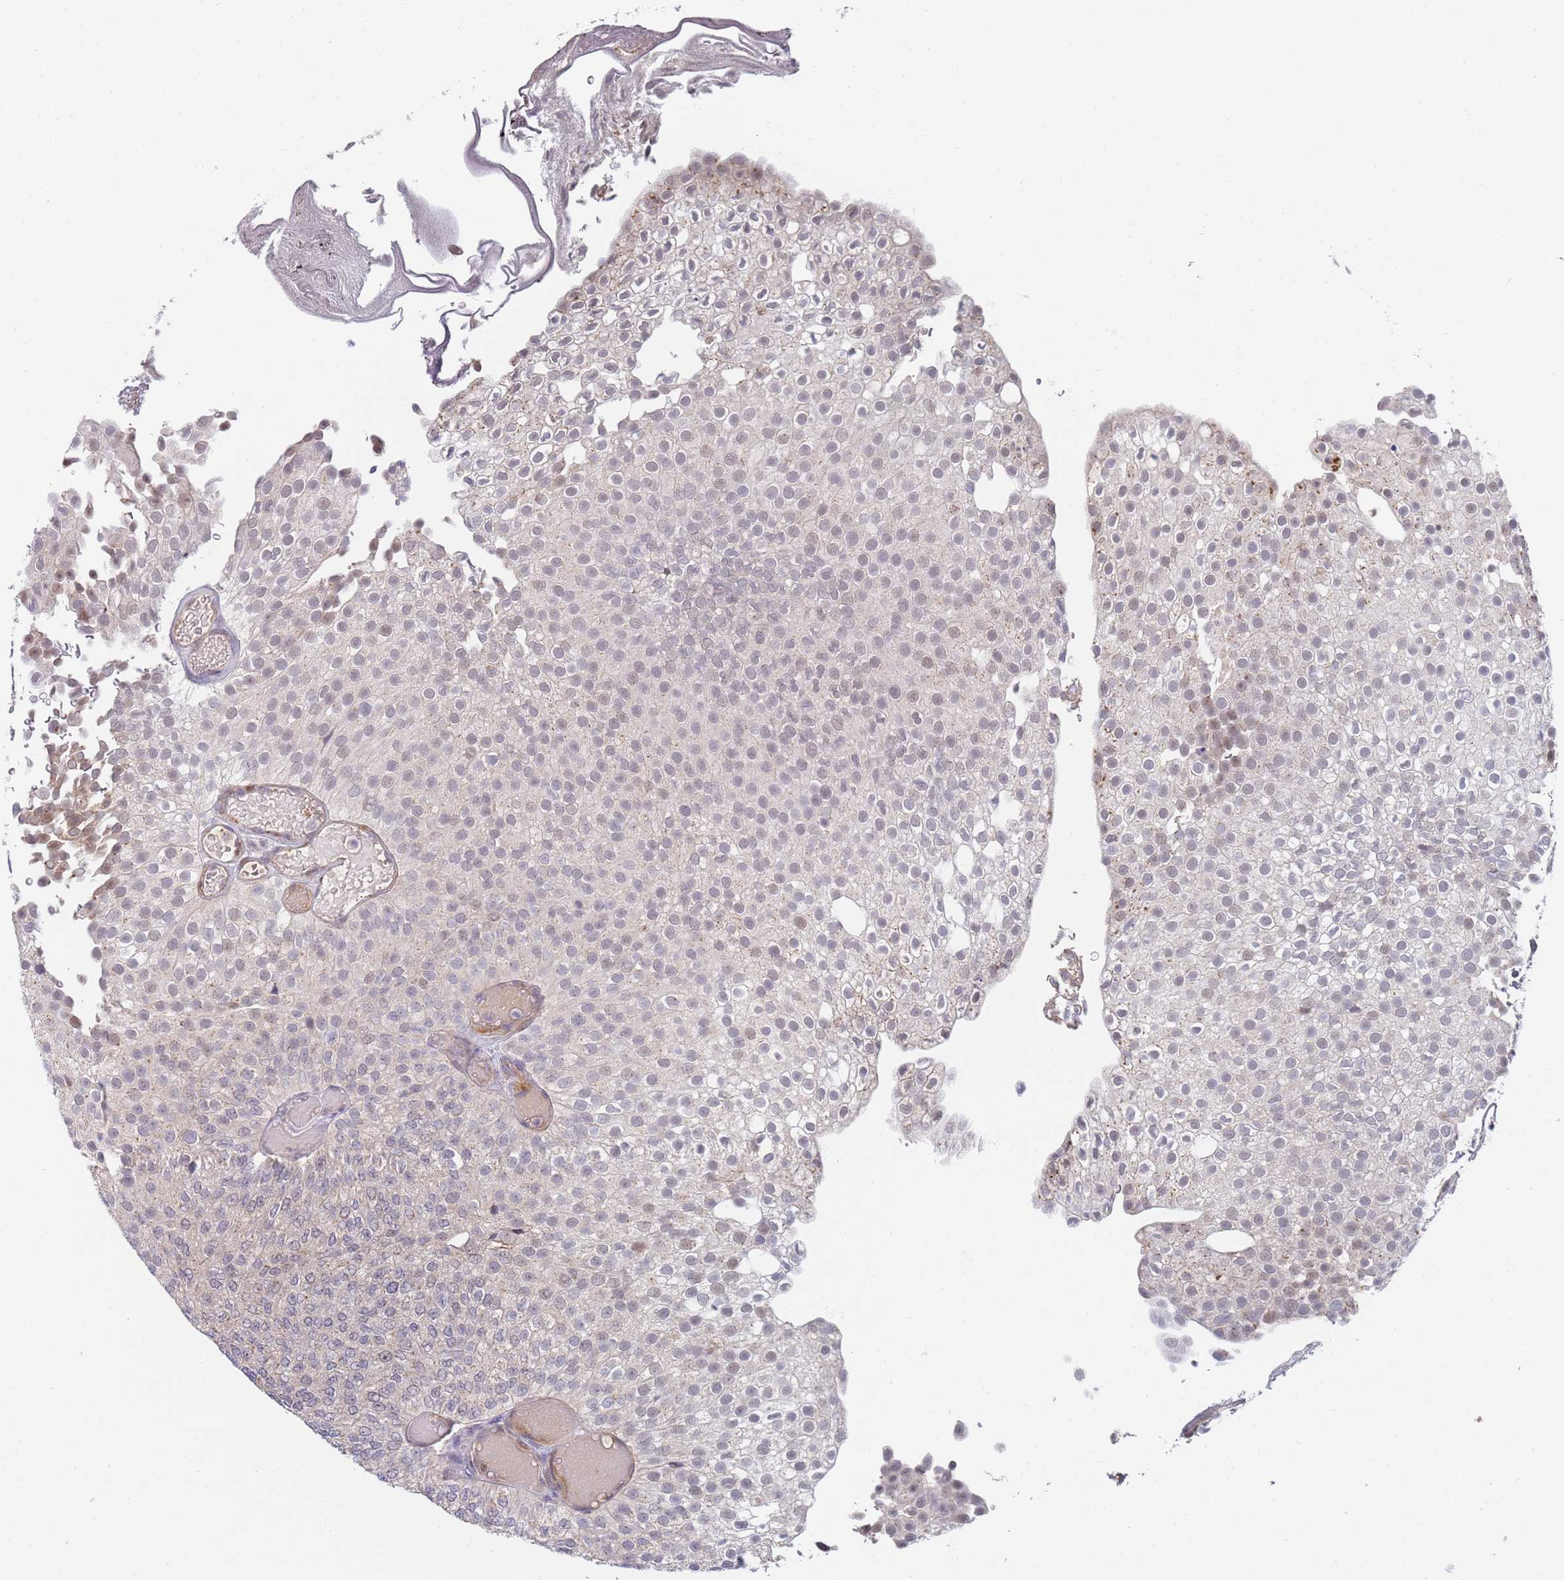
{"staining": {"intensity": "negative", "quantity": "none", "location": "none"}, "tissue": "urothelial cancer", "cell_type": "Tumor cells", "image_type": "cancer", "snomed": [{"axis": "morphology", "description": "Urothelial carcinoma, Low grade"}, {"axis": "topography", "description": "Urinary bladder"}], "caption": "Immunohistochemistry micrograph of urothelial carcinoma (low-grade) stained for a protein (brown), which reveals no expression in tumor cells.", "gene": "B4GALT4", "patient": {"sex": "male", "age": 78}}